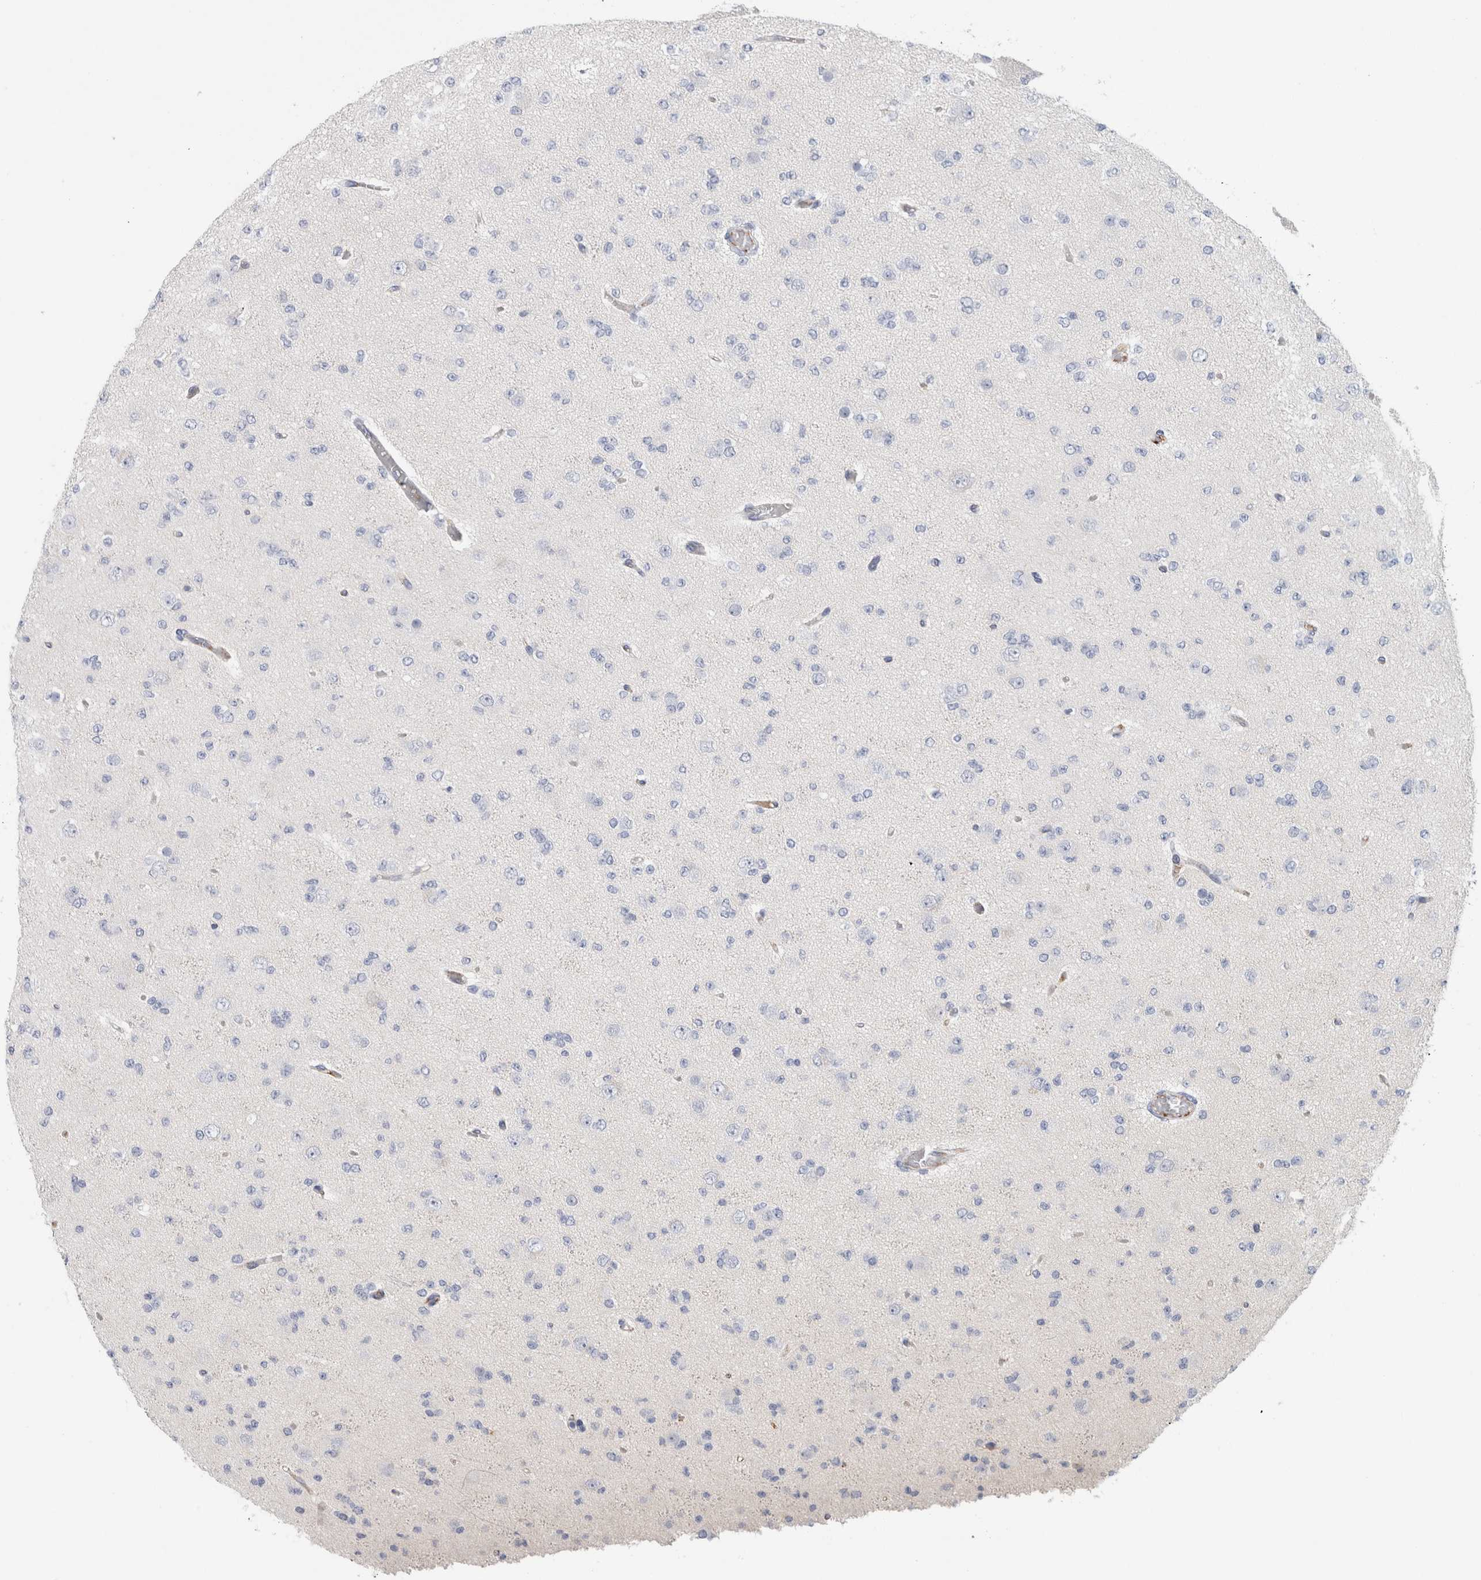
{"staining": {"intensity": "negative", "quantity": "none", "location": "none"}, "tissue": "glioma", "cell_type": "Tumor cells", "image_type": "cancer", "snomed": [{"axis": "morphology", "description": "Glioma, malignant, Low grade"}, {"axis": "topography", "description": "Brain"}], "caption": "The immunohistochemistry histopathology image has no significant positivity in tumor cells of malignant glioma (low-grade) tissue.", "gene": "IARS2", "patient": {"sex": "female", "age": 22}}